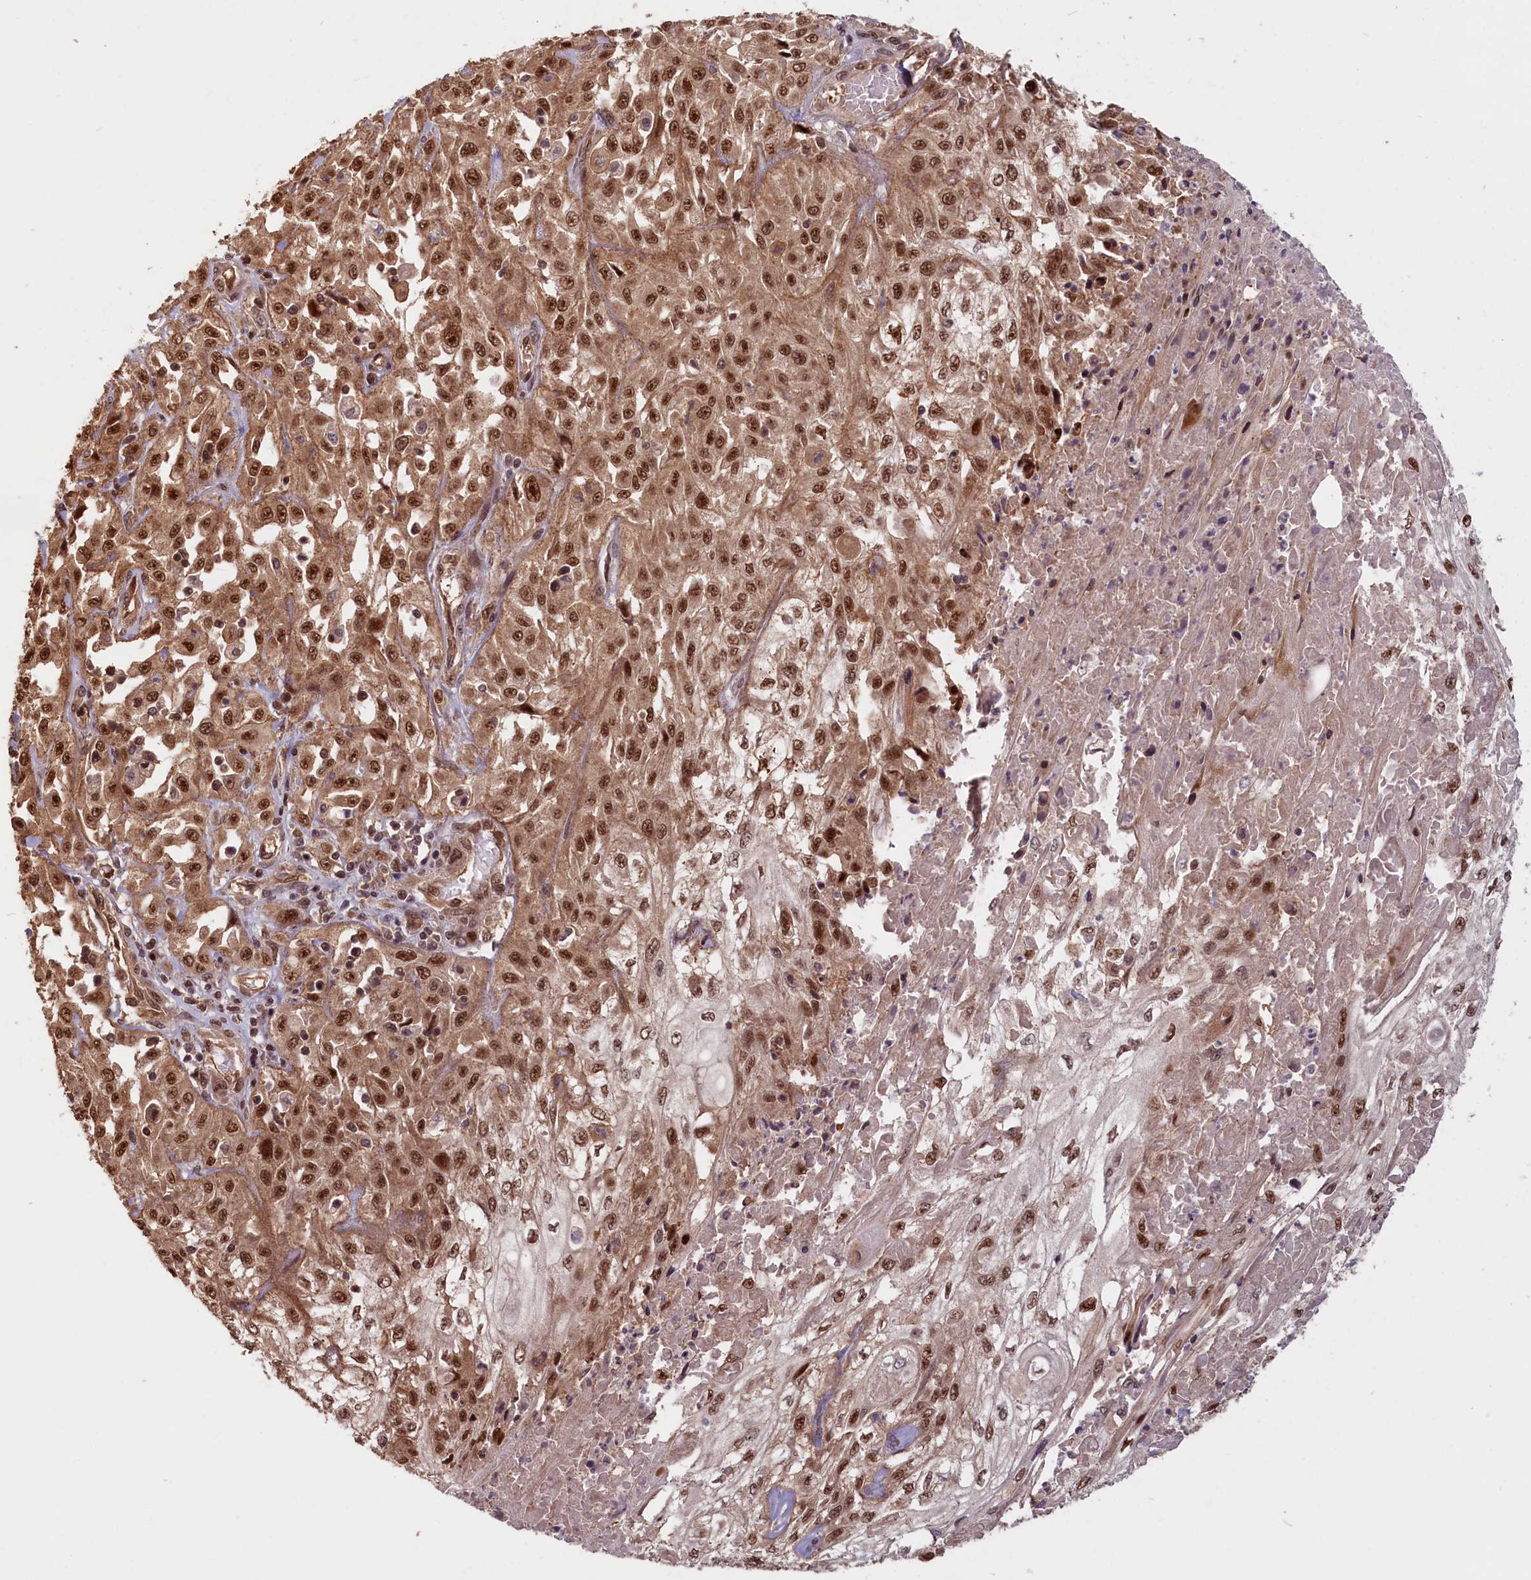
{"staining": {"intensity": "moderate", "quantity": ">75%", "location": "cytoplasmic/membranous,nuclear"}, "tissue": "skin cancer", "cell_type": "Tumor cells", "image_type": "cancer", "snomed": [{"axis": "morphology", "description": "Squamous cell carcinoma, NOS"}, {"axis": "morphology", "description": "Squamous cell carcinoma, metastatic, NOS"}, {"axis": "topography", "description": "Skin"}, {"axis": "topography", "description": "Lymph node"}], "caption": "IHC micrograph of neoplastic tissue: metastatic squamous cell carcinoma (skin) stained using immunohistochemistry shows medium levels of moderate protein expression localized specifically in the cytoplasmic/membranous and nuclear of tumor cells, appearing as a cytoplasmic/membranous and nuclear brown color.", "gene": "HIF3A", "patient": {"sex": "male", "age": 75}}